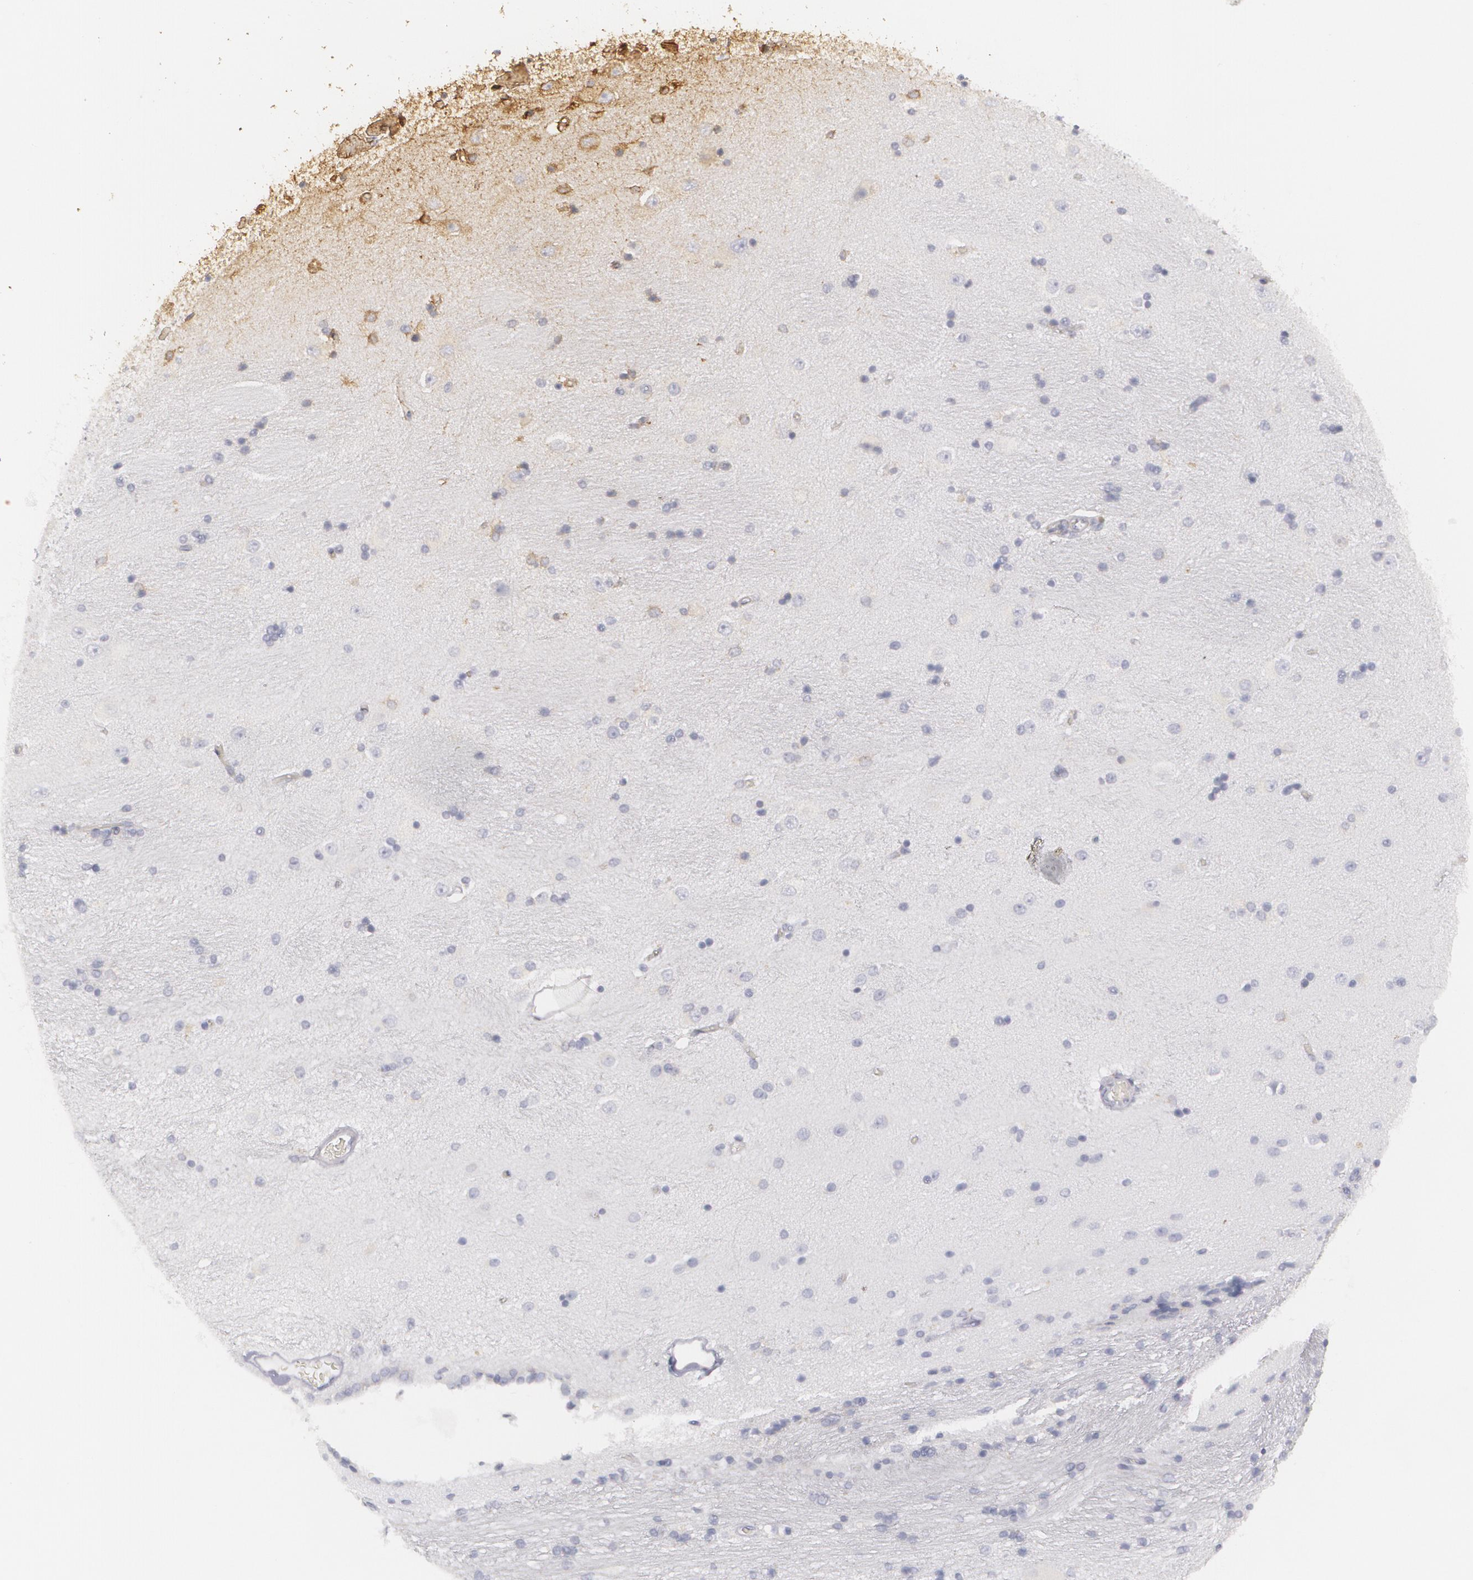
{"staining": {"intensity": "weak", "quantity": "25%-75%", "location": "cytoplasmic/membranous"}, "tissue": "hippocampus", "cell_type": "Glial cells", "image_type": "normal", "snomed": [{"axis": "morphology", "description": "Normal tissue, NOS"}, {"axis": "topography", "description": "Hippocampus"}], "caption": "Protein staining shows weak cytoplasmic/membranous expression in about 25%-75% of glial cells in benign hippocampus. The staining is performed using DAB brown chromogen to label protein expression. The nuclei are counter-stained blue using hematoxylin.", "gene": "CYB5R3", "patient": {"sex": "female", "age": 54}}